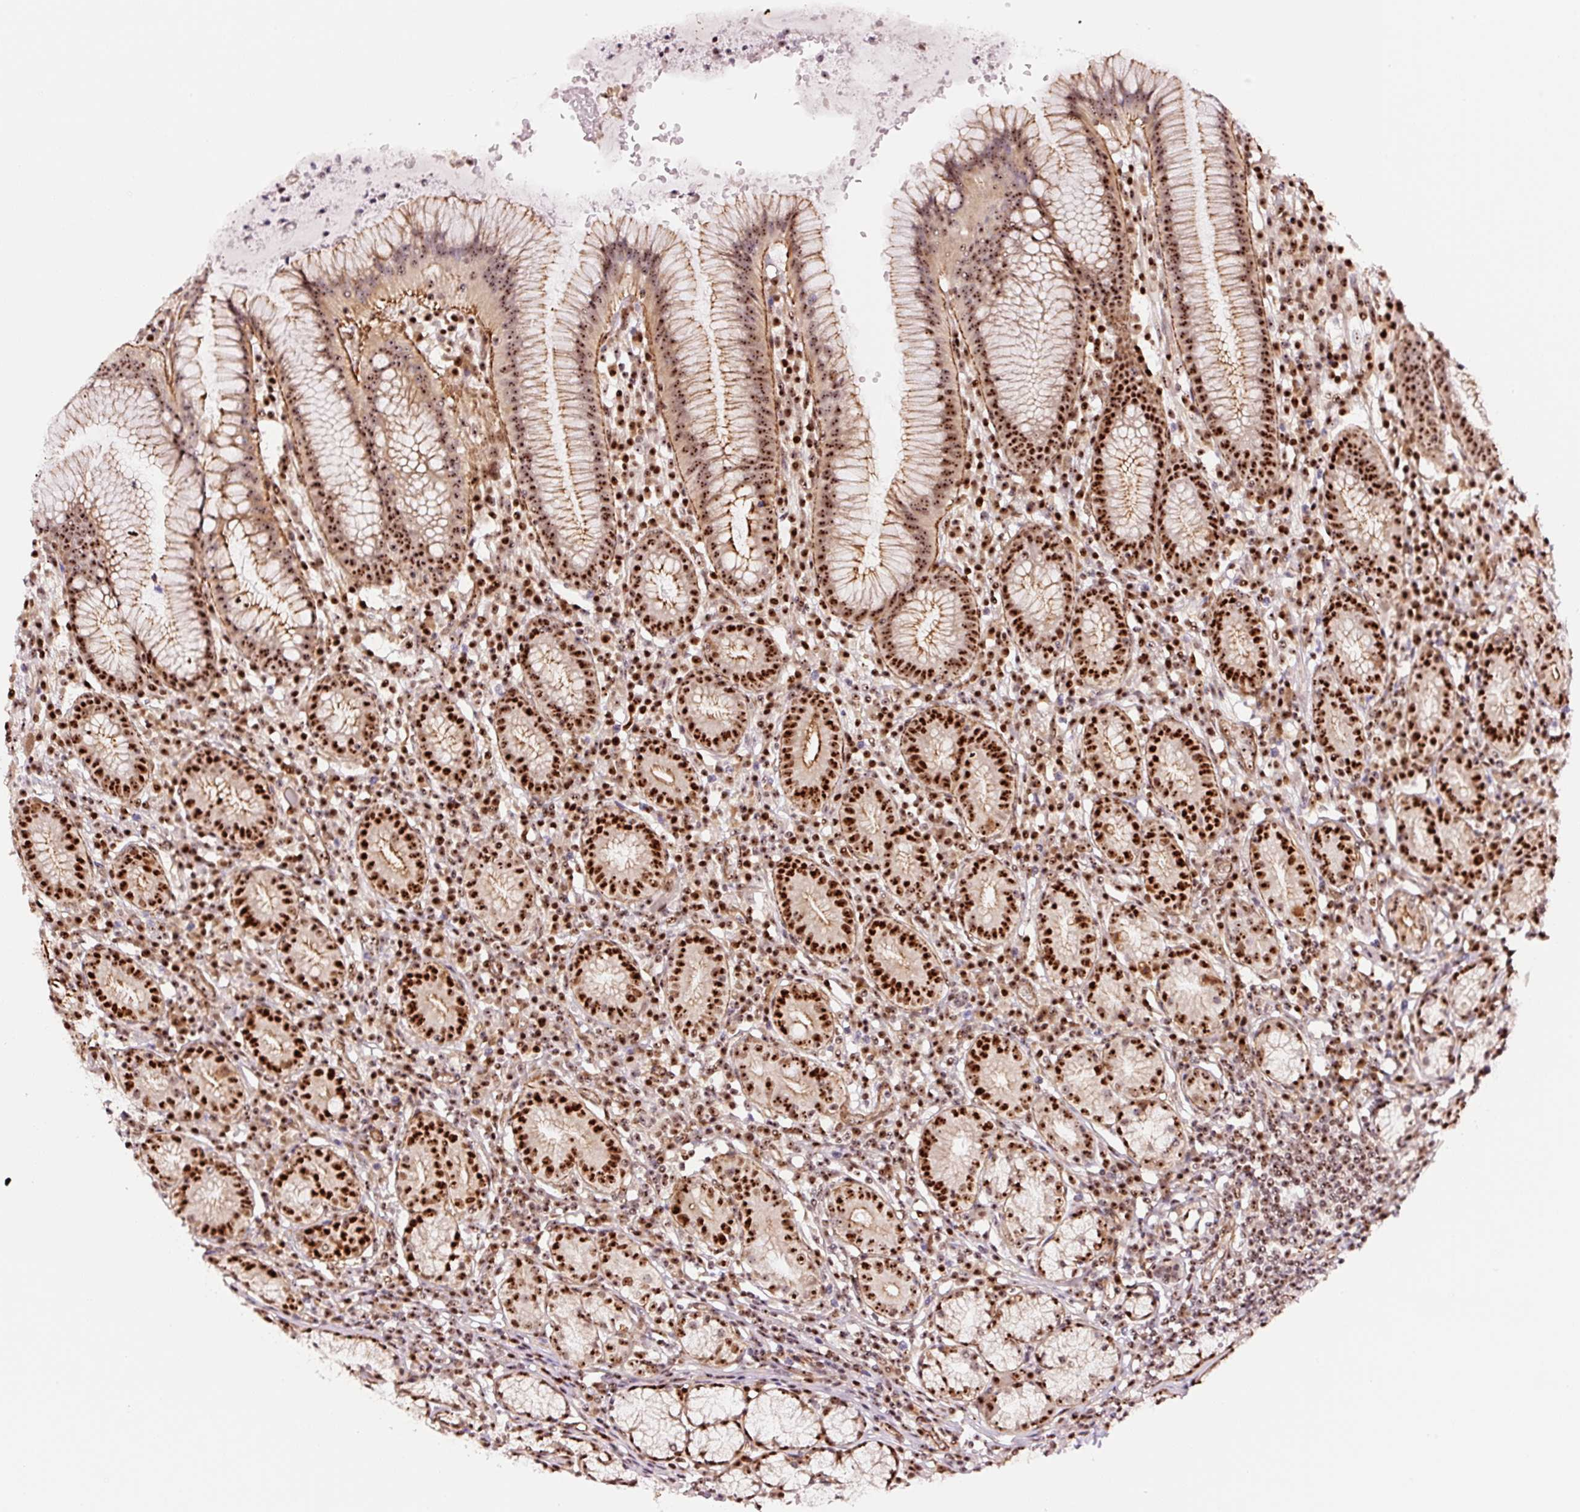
{"staining": {"intensity": "strong", "quantity": ">75%", "location": "nuclear"}, "tissue": "stomach", "cell_type": "Glandular cells", "image_type": "normal", "snomed": [{"axis": "morphology", "description": "Normal tissue, NOS"}, {"axis": "topography", "description": "Stomach"}], "caption": "Protein analysis of normal stomach displays strong nuclear staining in approximately >75% of glandular cells.", "gene": "GNL3", "patient": {"sex": "male", "age": 55}}